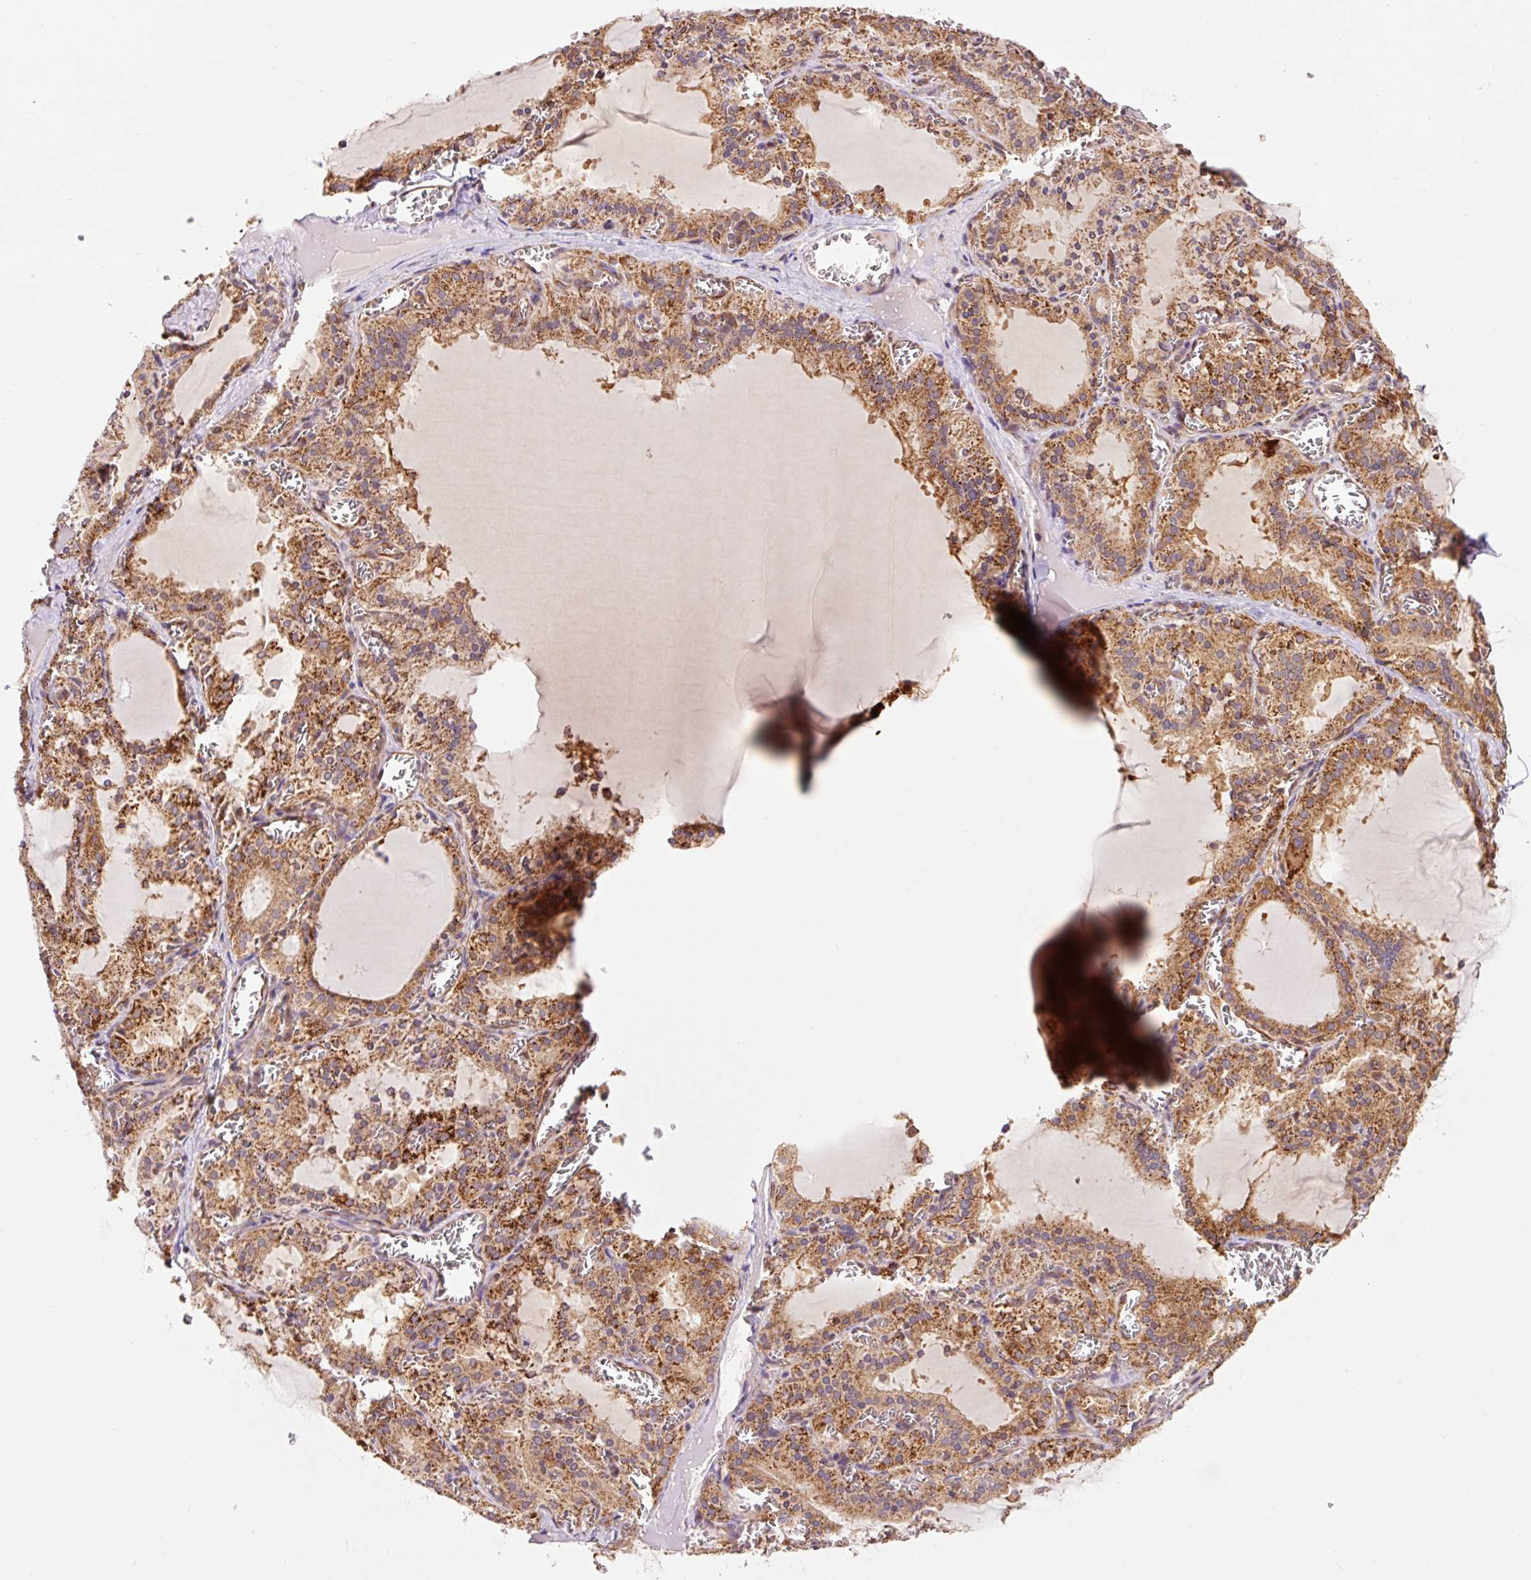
{"staining": {"intensity": "moderate", "quantity": ">75%", "location": "cytoplasmic/membranous"}, "tissue": "thyroid gland", "cell_type": "Glandular cells", "image_type": "normal", "snomed": [{"axis": "morphology", "description": "Normal tissue, NOS"}, {"axis": "topography", "description": "Thyroid gland"}], "caption": "Immunohistochemical staining of normal thyroid gland reveals medium levels of moderate cytoplasmic/membranous staining in about >75% of glandular cells.", "gene": "PCK2", "patient": {"sex": "female", "age": 30}}